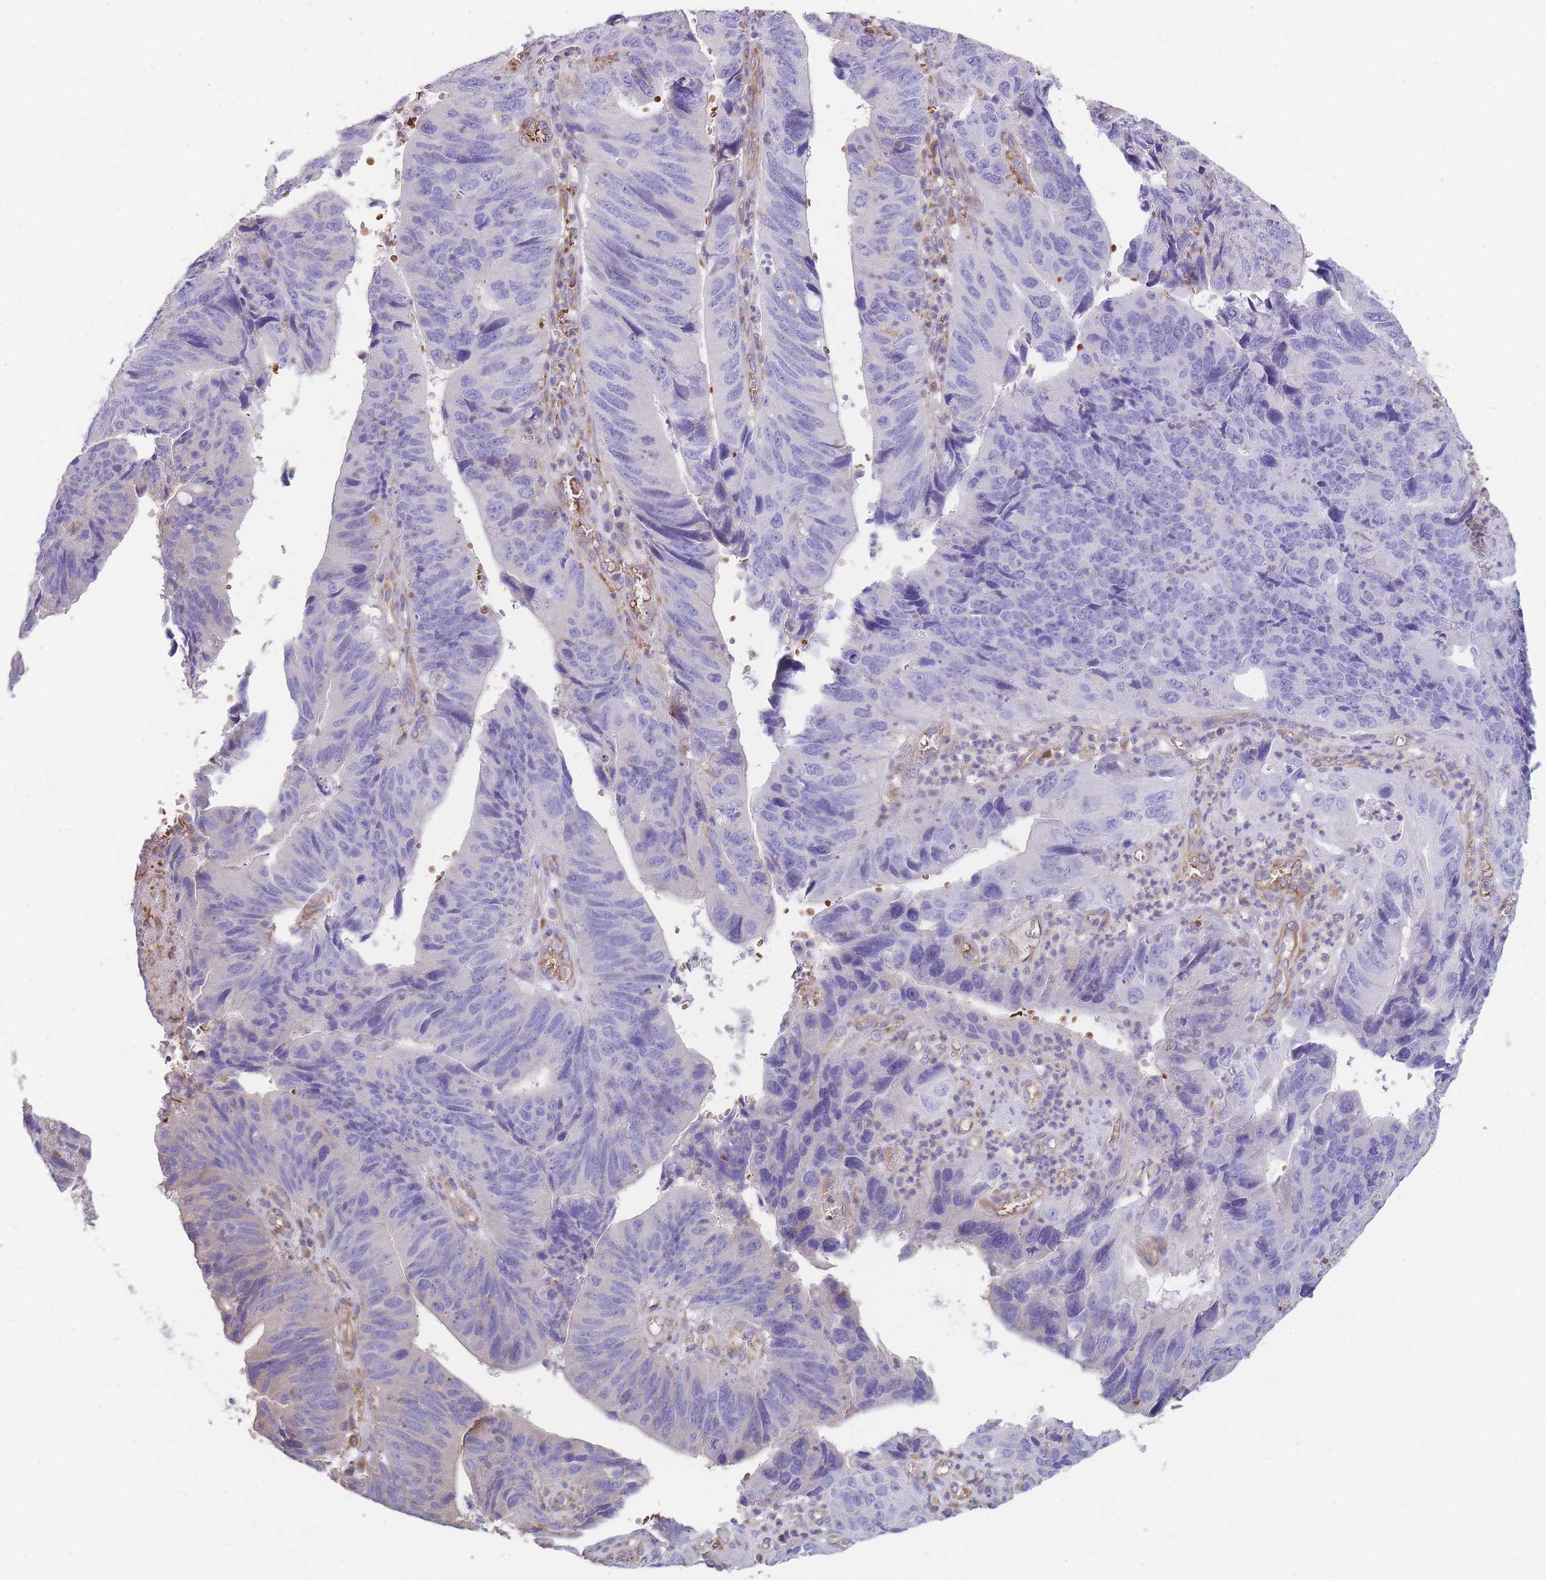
{"staining": {"intensity": "negative", "quantity": "none", "location": "none"}, "tissue": "stomach cancer", "cell_type": "Tumor cells", "image_type": "cancer", "snomed": [{"axis": "morphology", "description": "Adenocarcinoma, NOS"}, {"axis": "topography", "description": "Stomach"}], "caption": "Immunohistochemical staining of adenocarcinoma (stomach) shows no significant staining in tumor cells. Brightfield microscopy of IHC stained with DAB (3,3'-diaminobenzidine) (brown) and hematoxylin (blue), captured at high magnification.", "gene": "ANKRD53", "patient": {"sex": "male", "age": 59}}